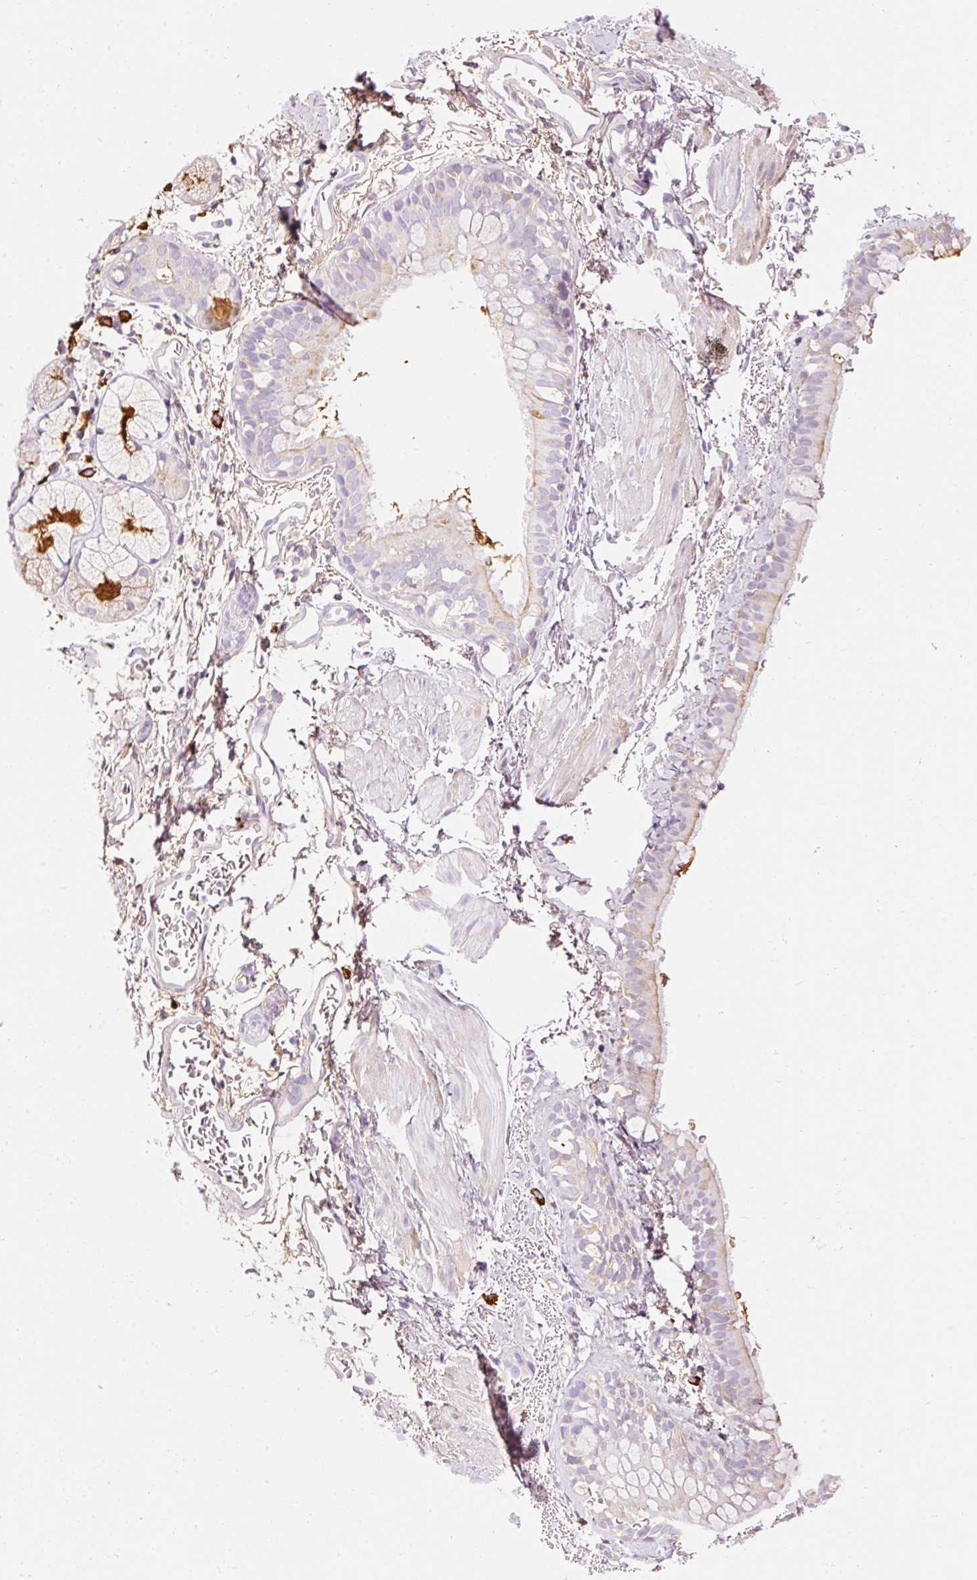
{"staining": {"intensity": "moderate", "quantity": "<25%", "location": "cytoplasmic/membranous"}, "tissue": "bronchus", "cell_type": "Respiratory epithelial cells", "image_type": "normal", "snomed": [{"axis": "morphology", "description": "Normal tissue, NOS"}, {"axis": "topography", "description": "Bronchus"}], "caption": "Immunohistochemical staining of unremarkable human bronchus exhibits low levels of moderate cytoplasmic/membranous staining in about <25% of respiratory epithelial cells.", "gene": "PRPF38B", "patient": {"sex": "male", "age": 67}}